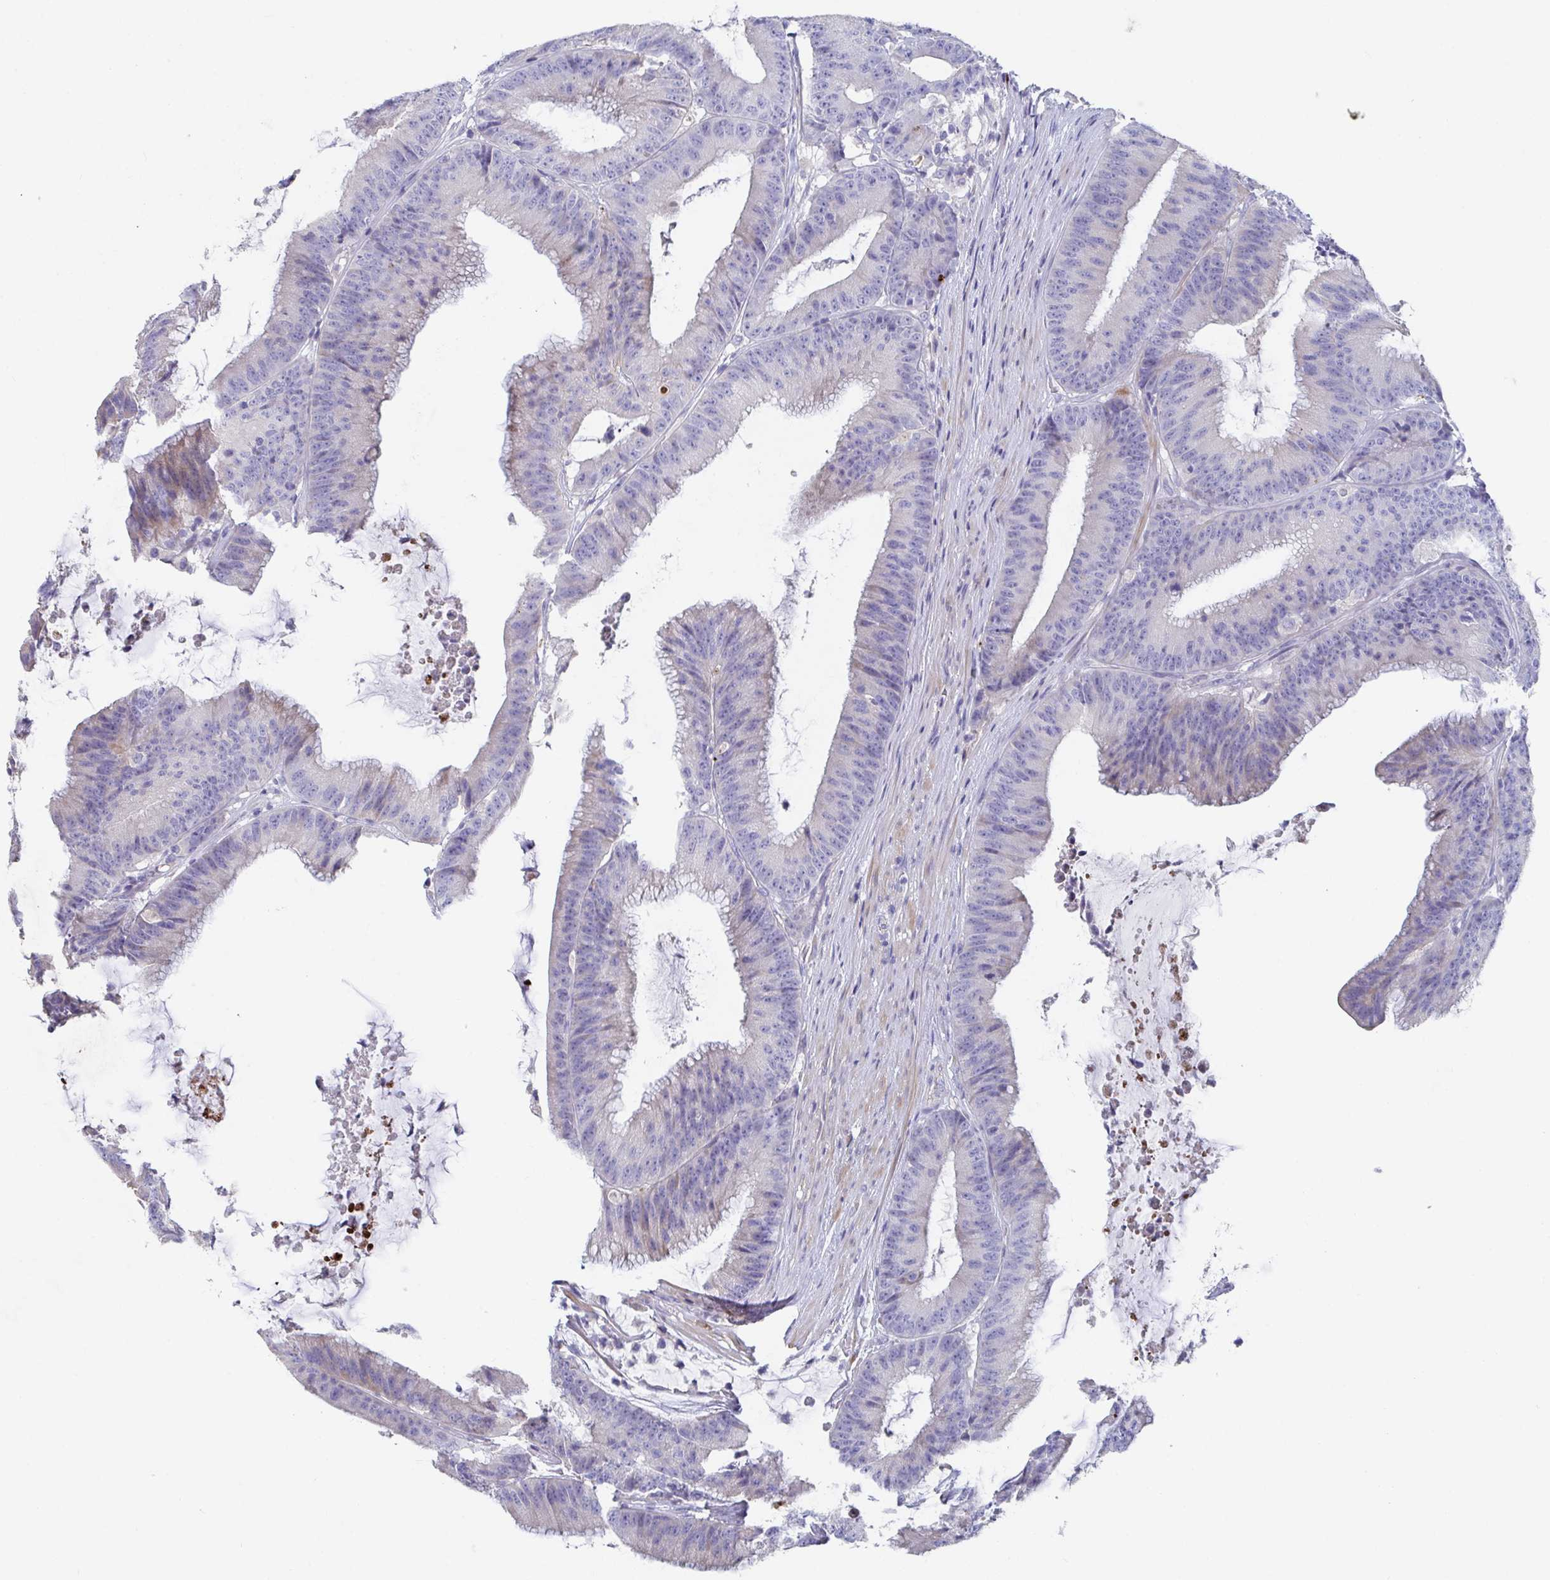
{"staining": {"intensity": "negative", "quantity": "none", "location": "none"}, "tissue": "colorectal cancer", "cell_type": "Tumor cells", "image_type": "cancer", "snomed": [{"axis": "morphology", "description": "Adenocarcinoma, NOS"}, {"axis": "topography", "description": "Colon"}], "caption": "Immunohistochemistry of colorectal cancer displays no staining in tumor cells.", "gene": "ZNF561", "patient": {"sex": "female", "age": 78}}